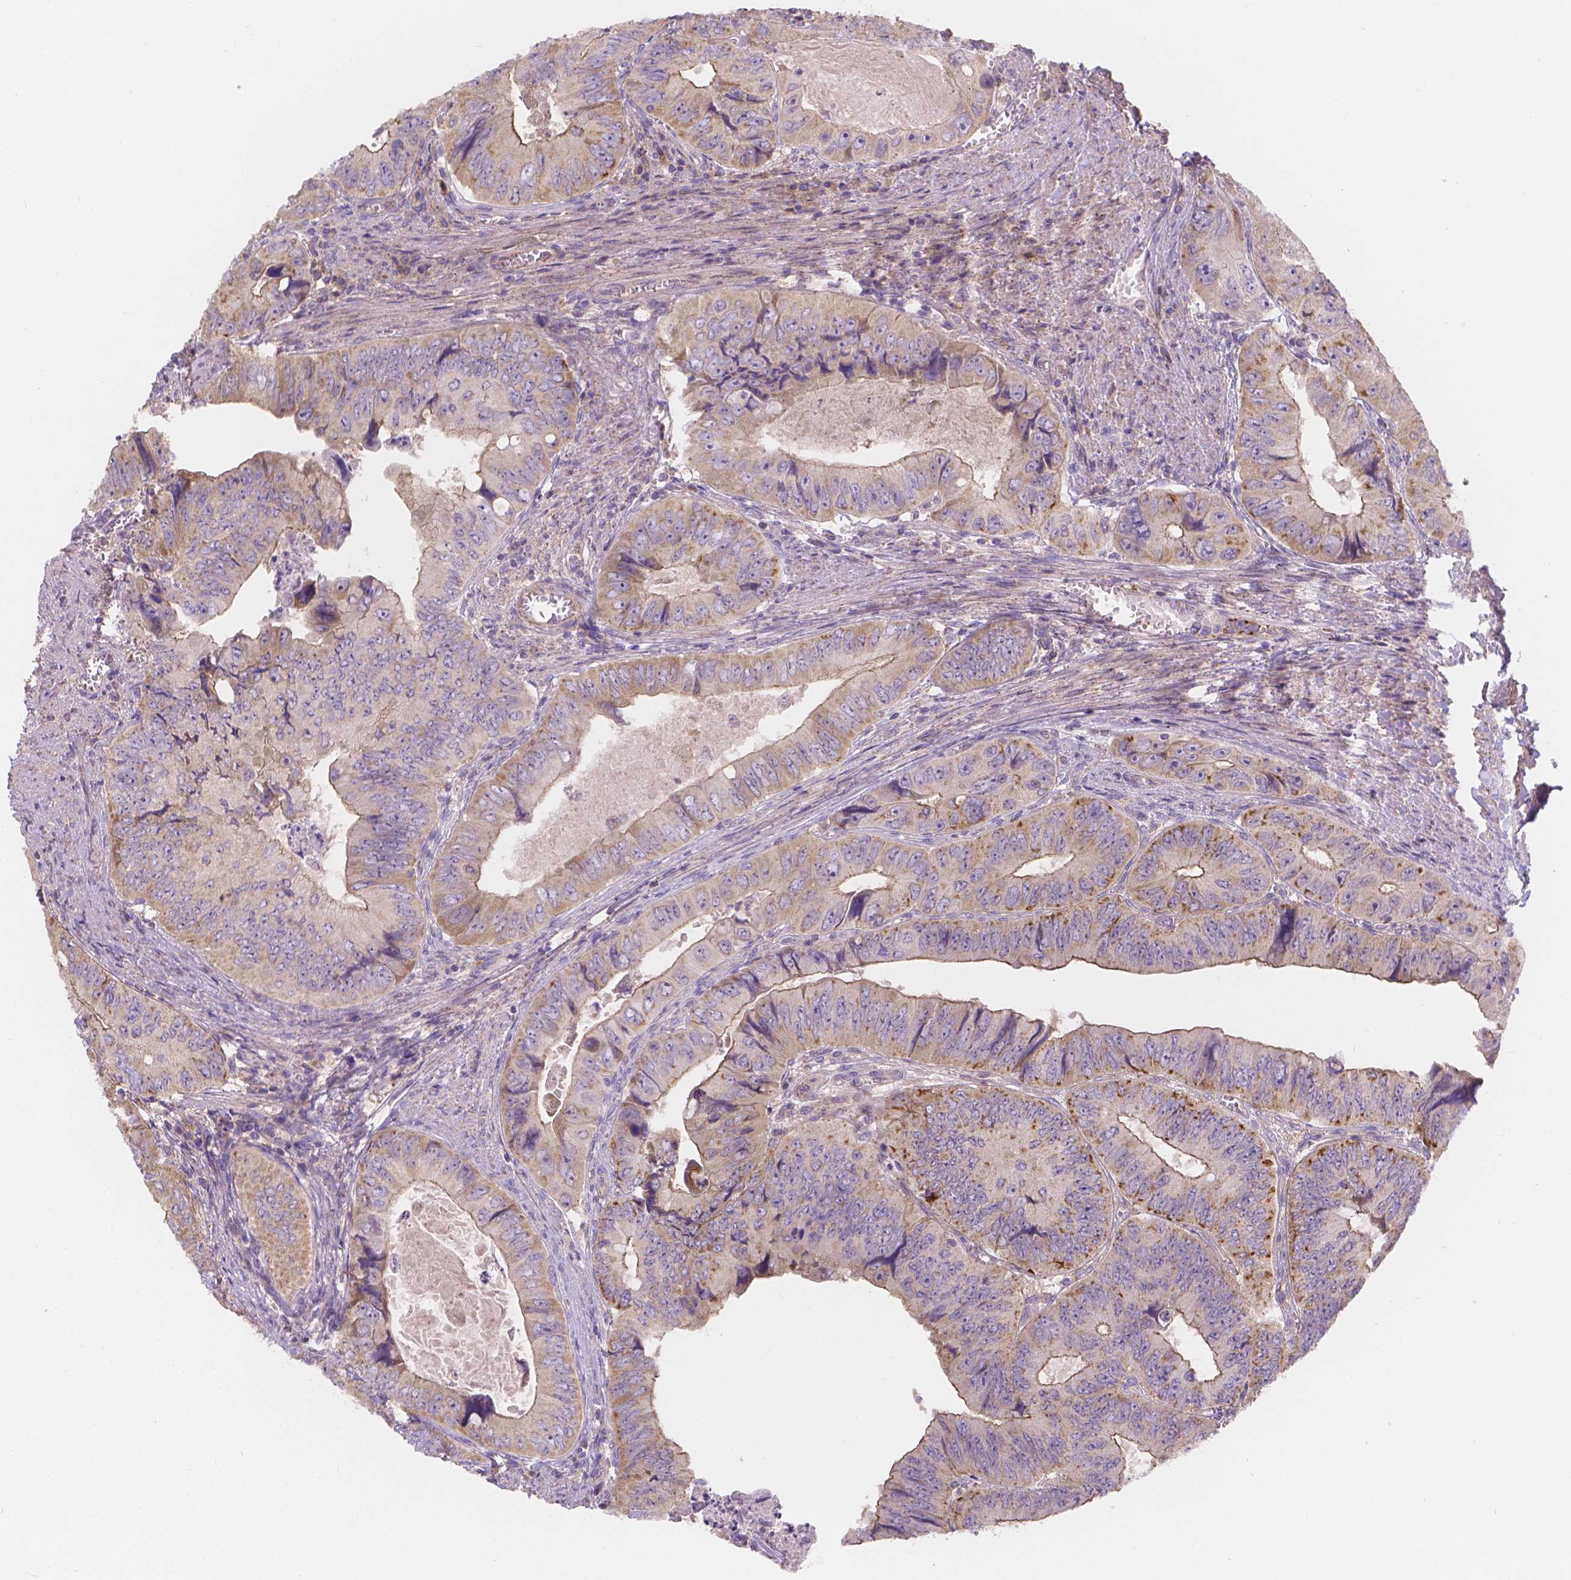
{"staining": {"intensity": "strong", "quantity": "<25%", "location": "cytoplasmic/membranous"}, "tissue": "colorectal cancer", "cell_type": "Tumor cells", "image_type": "cancer", "snomed": [{"axis": "morphology", "description": "Adenocarcinoma, NOS"}, {"axis": "topography", "description": "Colon"}], "caption": "Colorectal cancer (adenocarcinoma) stained for a protein shows strong cytoplasmic/membranous positivity in tumor cells.", "gene": "CDK10", "patient": {"sex": "female", "age": 84}}